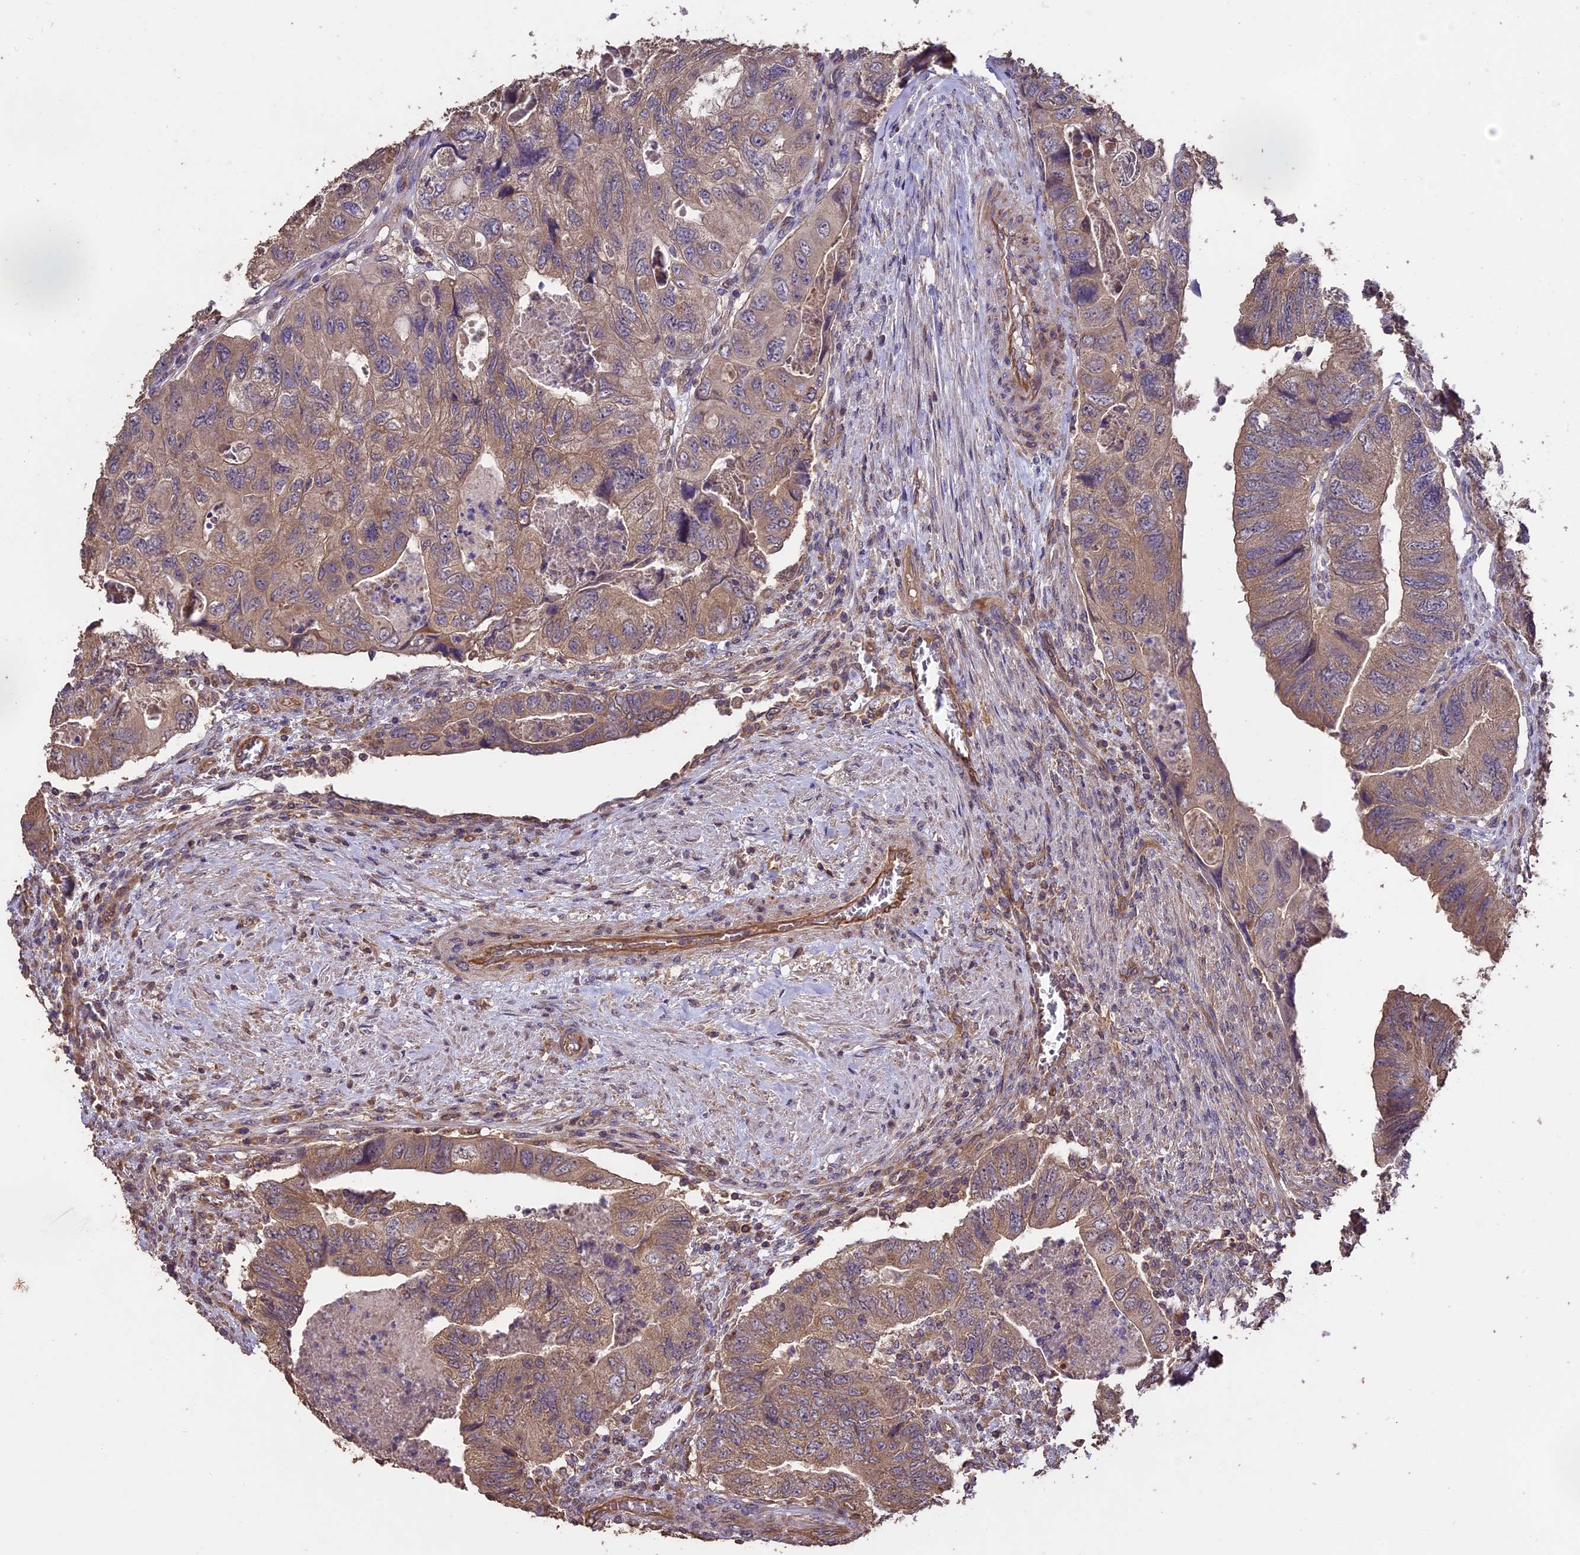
{"staining": {"intensity": "moderate", "quantity": ">75%", "location": "cytoplasmic/membranous"}, "tissue": "colorectal cancer", "cell_type": "Tumor cells", "image_type": "cancer", "snomed": [{"axis": "morphology", "description": "Adenocarcinoma, NOS"}, {"axis": "topography", "description": "Rectum"}], "caption": "Moderate cytoplasmic/membranous staining for a protein is identified in about >75% of tumor cells of colorectal cancer (adenocarcinoma) using immunohistochemistry.", "gene": "TTLL10", "patient": {"sex": "male", "age": 63}}